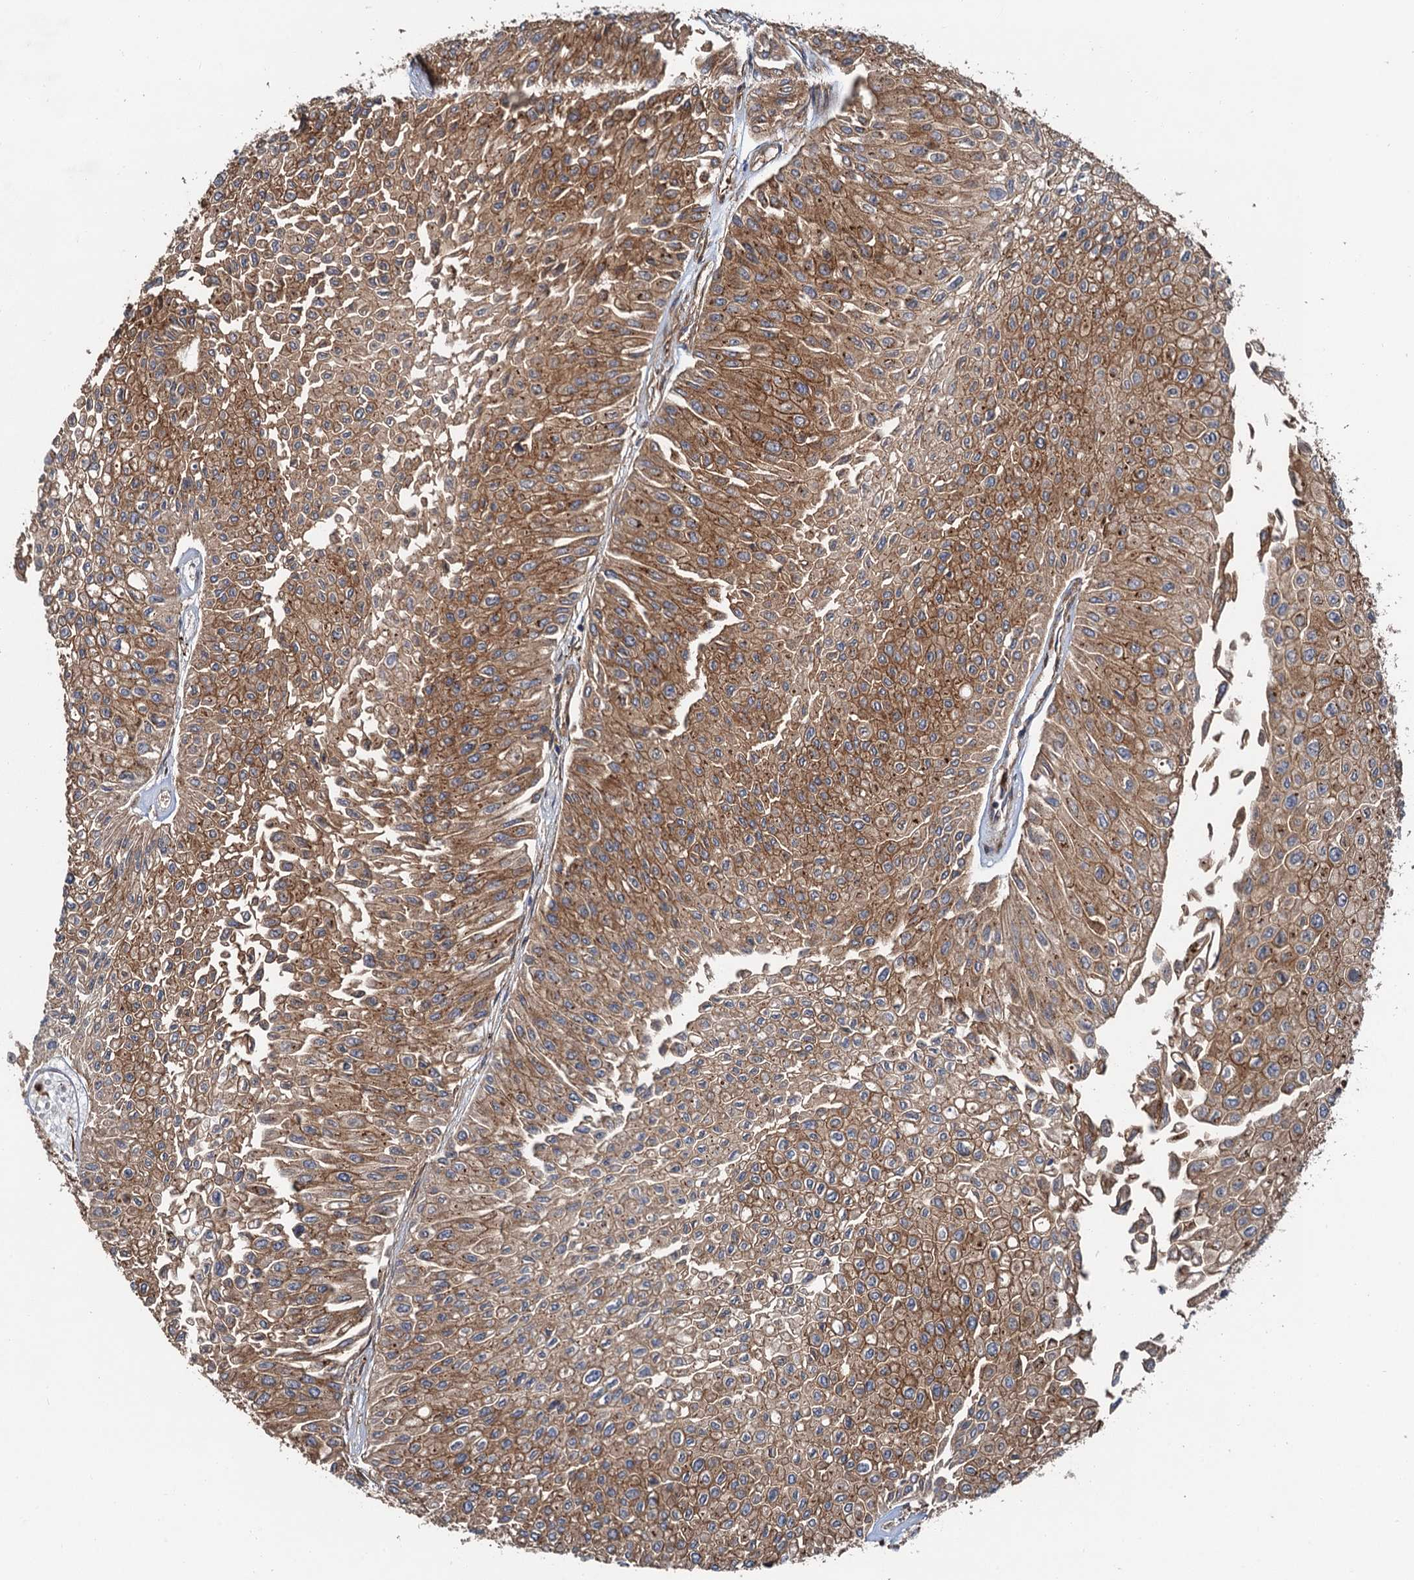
{"staining": {"intensity": "moderate", "quantity": ">75%", "location": "cytoplasmic/membranous"}, "tissue": "urothelial cancer", "cell_type": "Tumor cells", "image_type": "cancer", "snomed": [{"axis": "morphology", "description": "Urothelial carcinoma, Low grade"}, {"axis": "topography", "description": "Urinary bladder"}], "caption": "Immunohistochemical staining of urothelial cancer demonstrates medium levels of moderate cytoplasmic/membranous protein expression in about >75% of tumor cells.", "gene": "COG3", "patient": {"sex": "male", "age": 67}}